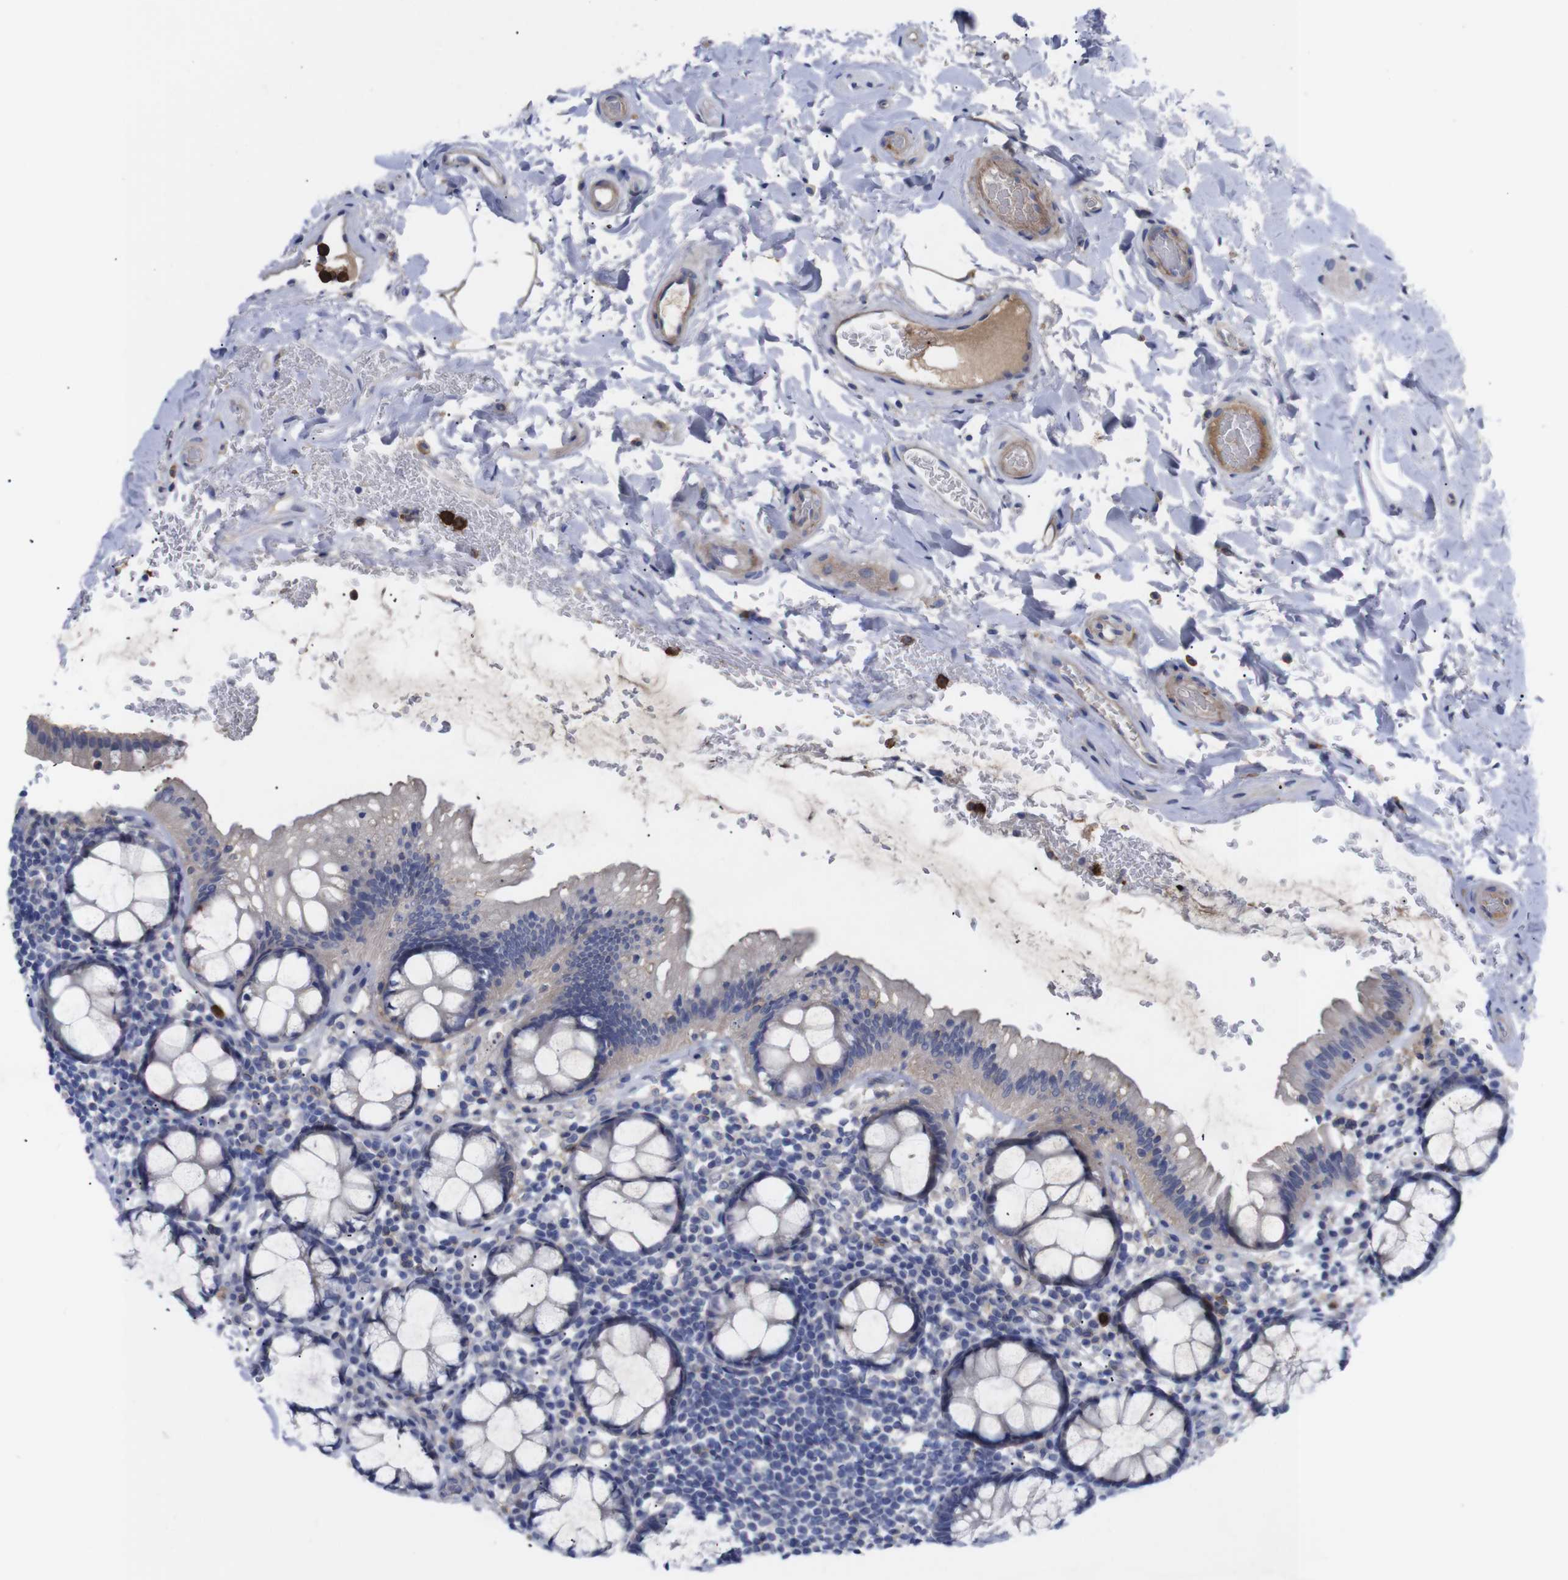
{"staining": {"intensity": "moderate", "quantity": ">75%", "location": "cytoplasmic/membranous"}, "tissue": "colon", "cell_type": "Endothelial cells", "image_type": "normal", "snomed": [{"axis": "morphology", "description": "Normal tissue, NOS"}, {"axis": "topography", "description": "Colon"}], "caption": "IHC (DAB) staining of benign colon displays moderate cytoplasmic/membranous protein expression in approximately >75% of endothelial cells.", "gene": "C5AR1", "patient": {"sex": "female", "age": 80}}